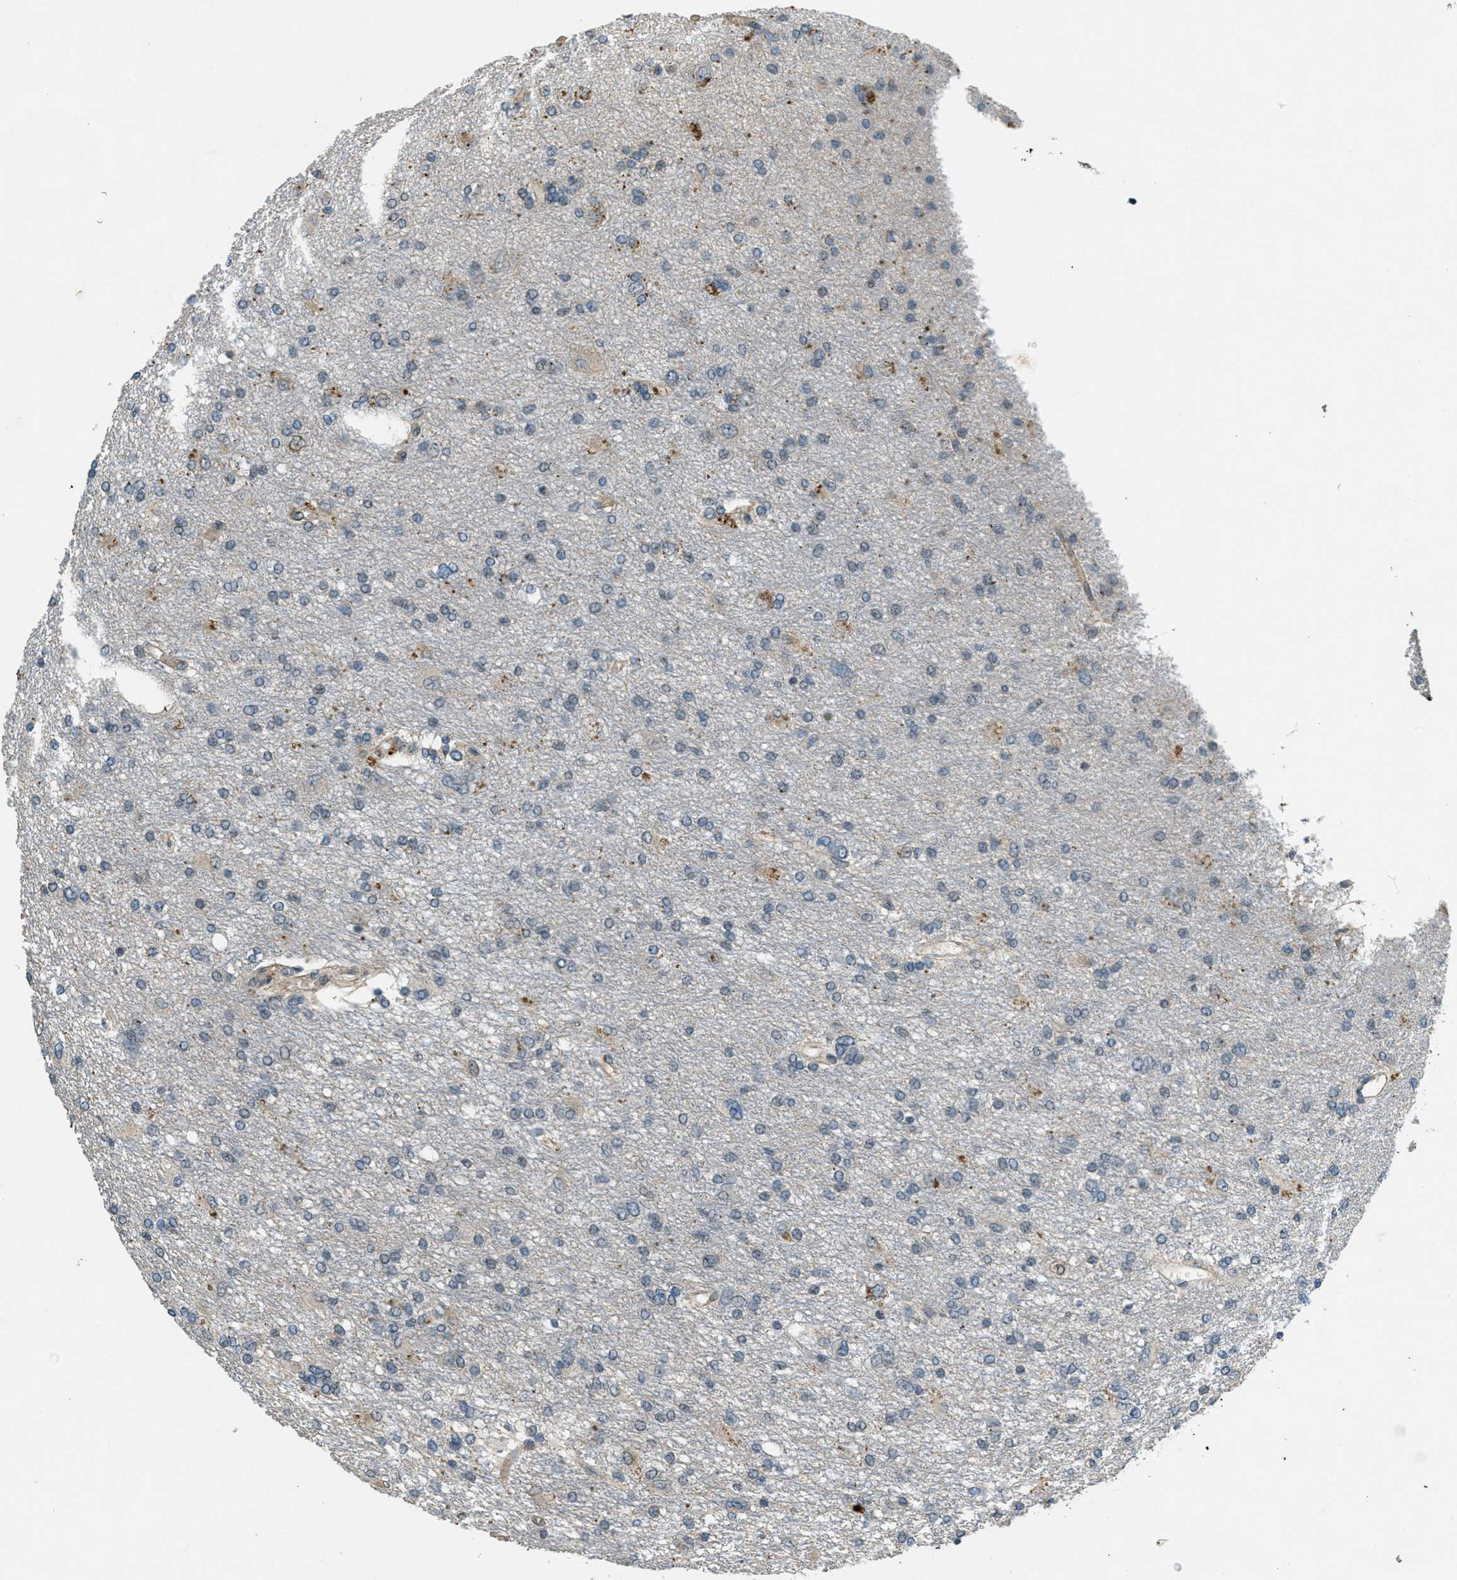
{"staining": {"intensity": "negative", "quantity": "none", "location": "none"}, "tissue": "glioma", "cell_type": "Tumor cells", "image_type": "cancer", "snomed": [{"axis": "morphology", "description": "Glioma, malignant, High grade"}, {"axis": "topography", "description": "Brain"}], "caption": "A high-resolution image shows immunohistochemistry staining of glioma, which demonstrates no significant staining in tumor cells. (Immunohistochemistry, brightfield microscopy, high magnification).", "gene": "RAB3D", "patient": {"sex": "female", "age": 59}}